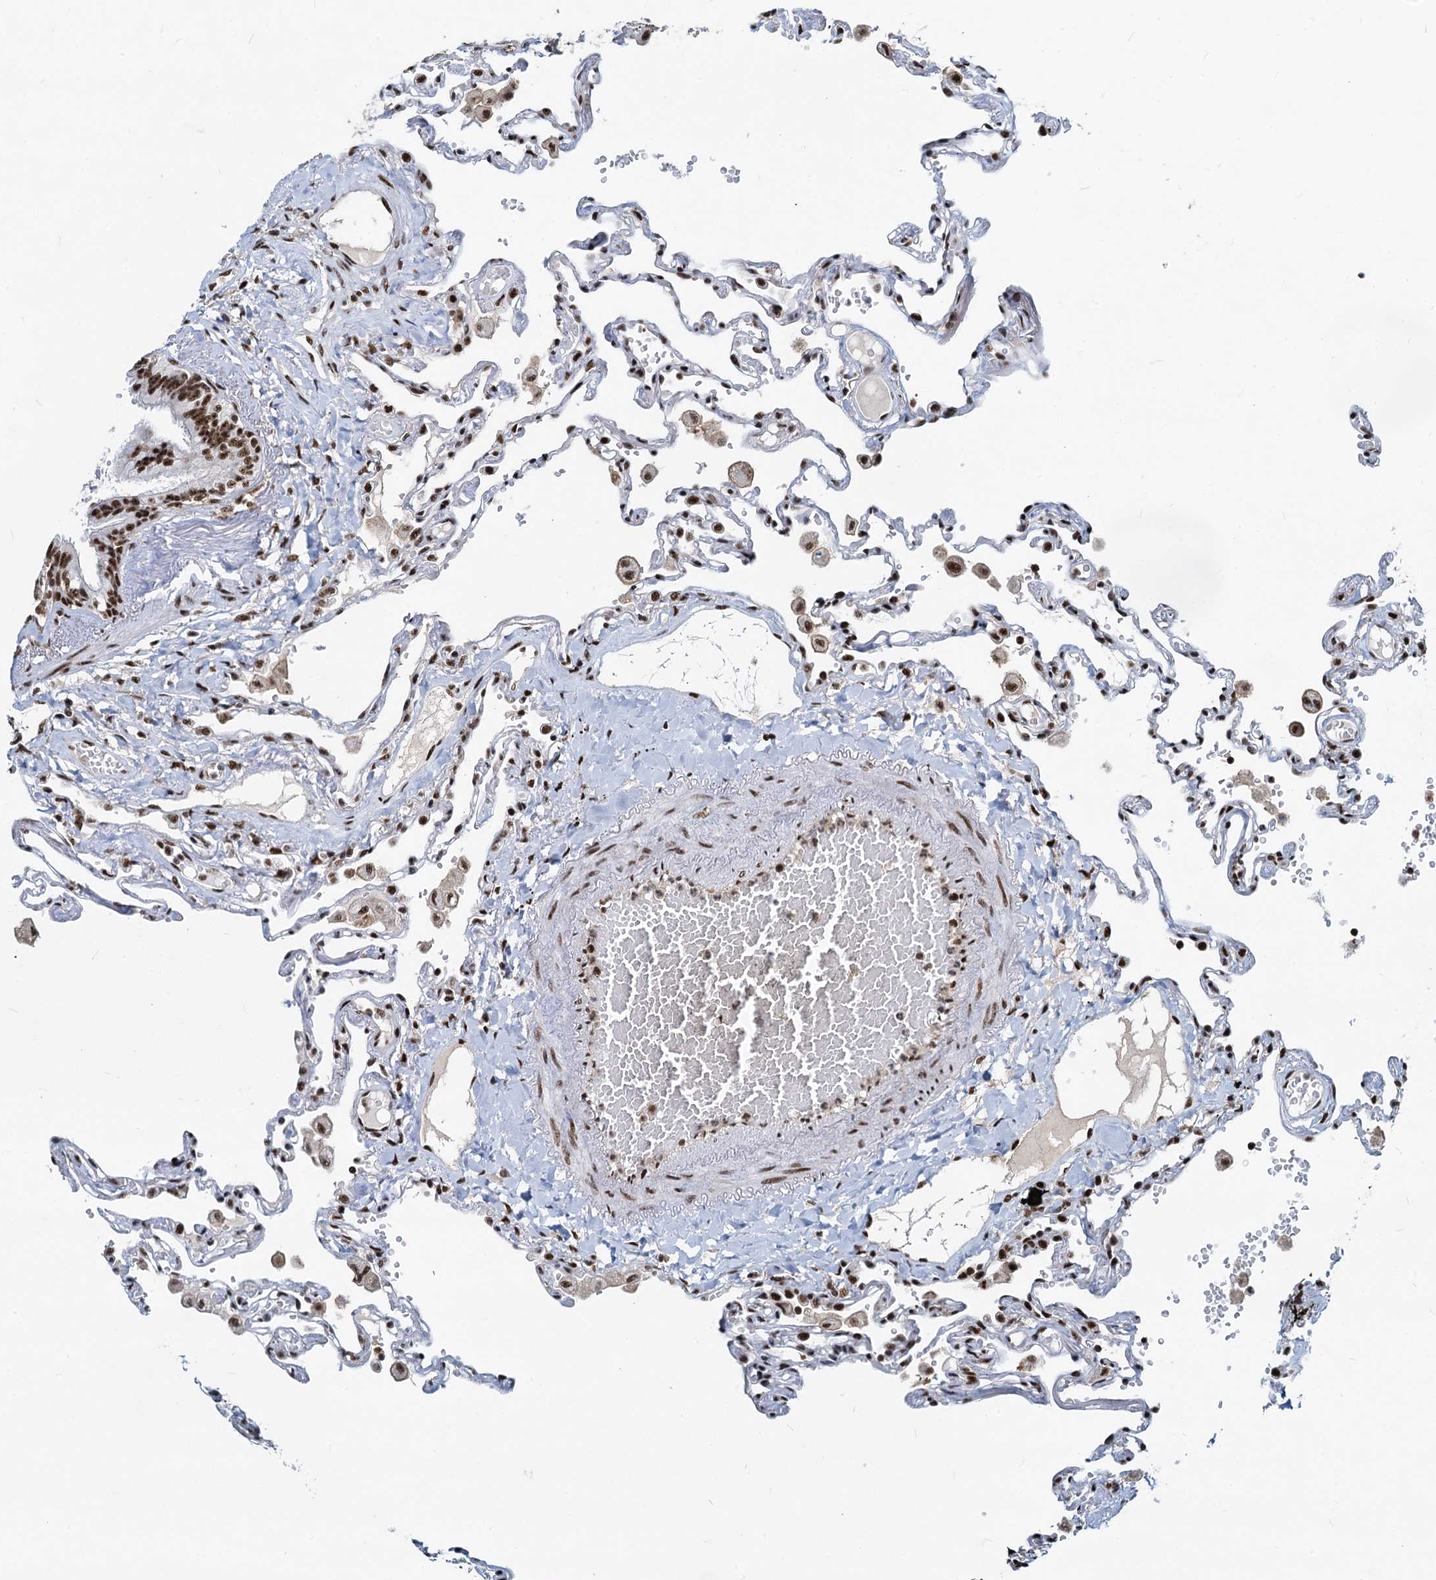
{"staining": {"intensity": "moderate", "quantity": ">75%", "location": "nuclear"}, "tissue": "lung", "cell_type": "Alveolar cells", "image_type": "normal", "snomed": [{"axis": "morphology", "description": "Normal tissue, NOS"}, {"axis": "topography", "description": "Lung"}], "caption": "Alveolar cells exhibit medium levels of moderate nuclear expression in approximately >75% of cells in normal lung.", "gene": "RBM26", "patient": {"sex": "female", "age": 67}}